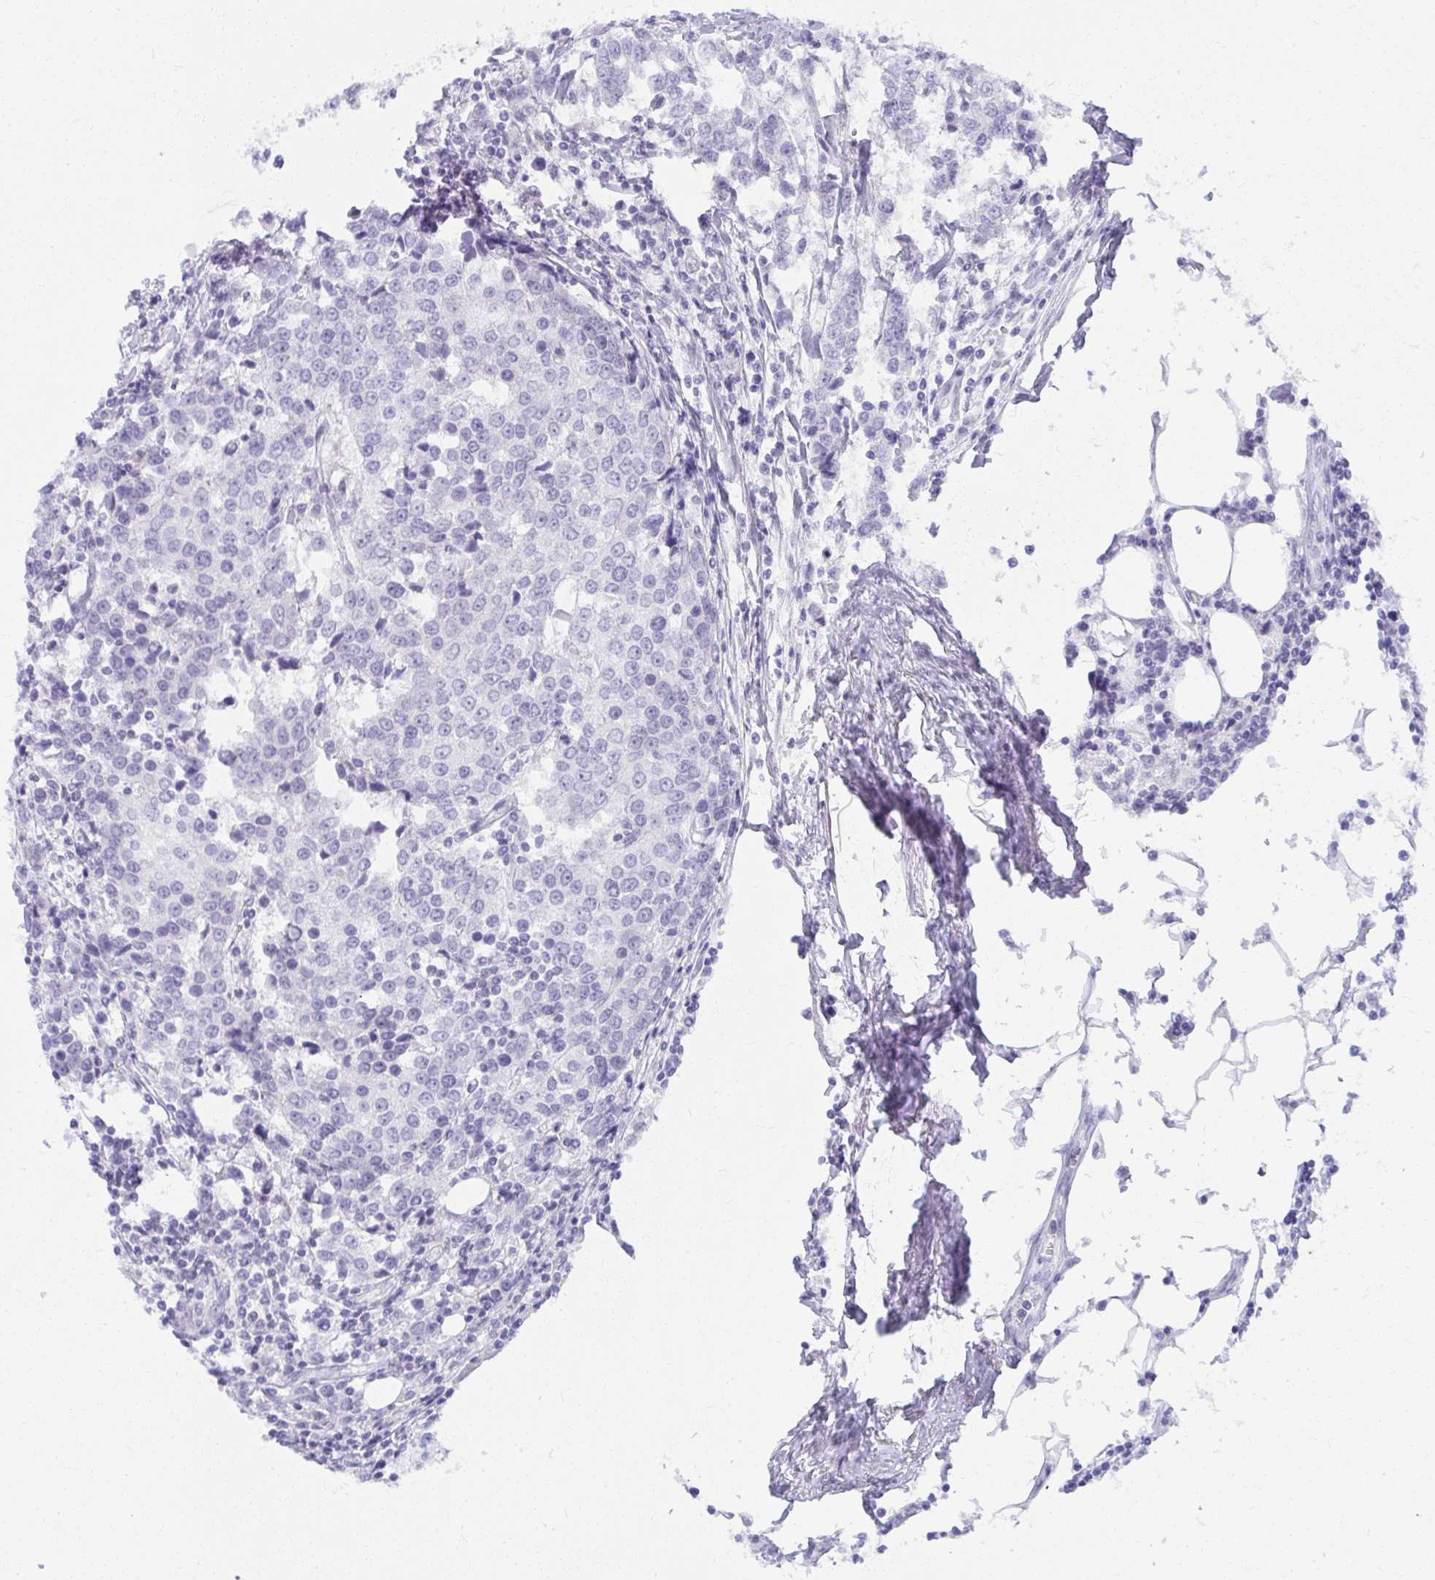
{"staining": {"intensity": "negative", "quantity": "none", "location": "none"}, "tissue": "breast cancer", "cell_type": "Tumor cells", "image_type": "cancer", "snomed": [{"axis": "morphology", "description": "Duct carcinoma"}, {"axis": "topography", "description": "Breast"}], "caption": "IHC histopathology image of neoplastic tissue: human breast cancer (intraductal carcinoma) stained with DAB (3,3'-diaminobenzidine) reveals no significant protein expression in tumor cells.", "gene": "UGT3A2", "patient": {"sex": "female", "age": 80}}